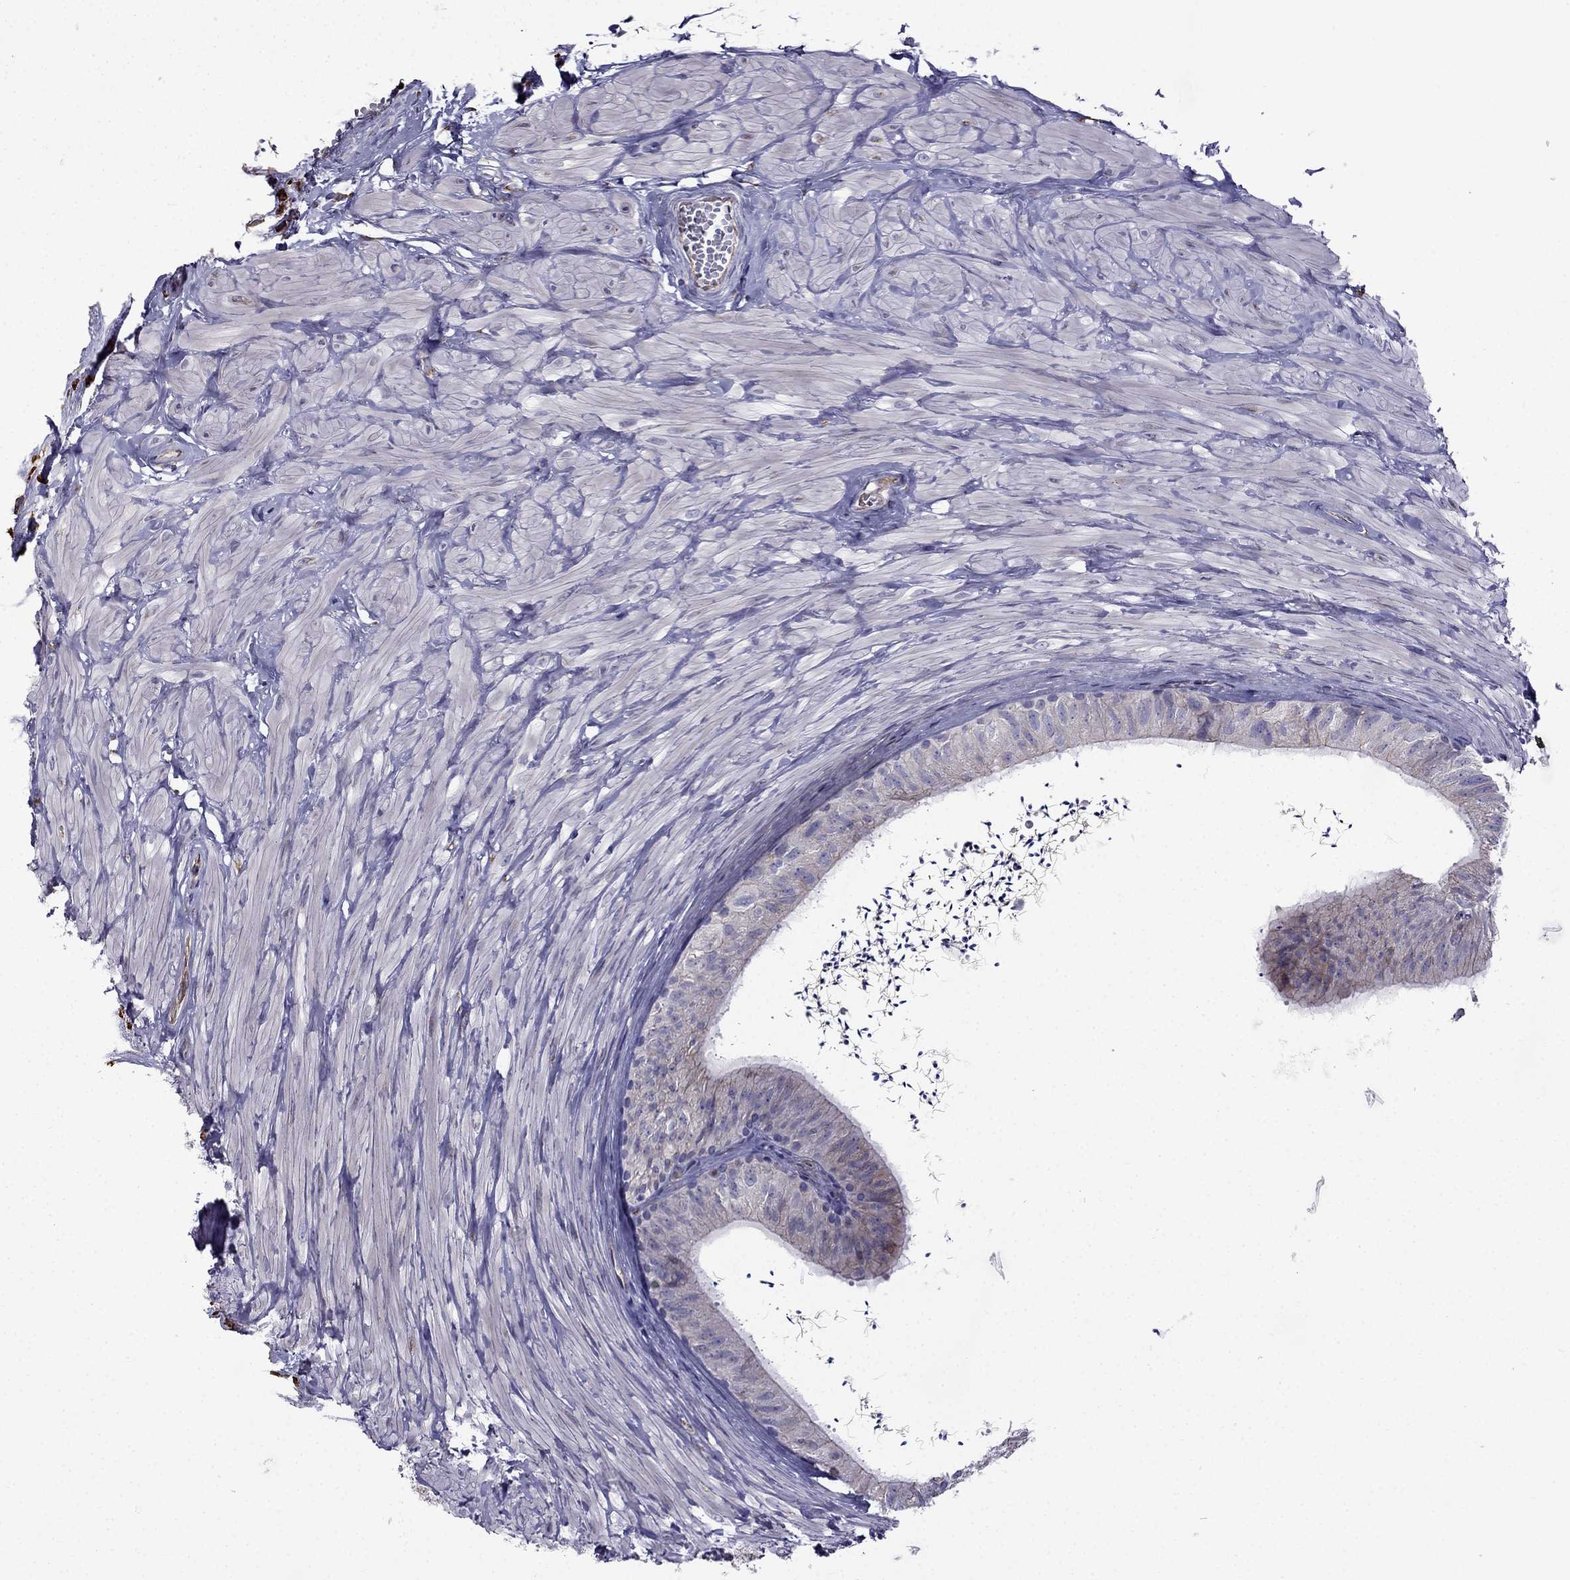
{"staining": {"intensity": "moderate", "quantity": "<25%", "location": "cytoplasmic/membranous"}, "tissue": "epididymis", "cell_type": "Glandular cells", "image_type": "normal", "snomed": [{"axis": "morphology", "description": "Normal tissue, NOS"}, {"axis": "topography", "description": "Epididymis"}], "caption": "An image of human epididymis stained for a protein displays moderate cytoplasmic/membranous brown staining in glandular cells.", "gene": "IKBIP", "patient": {"sex": "male", "age": 32}}